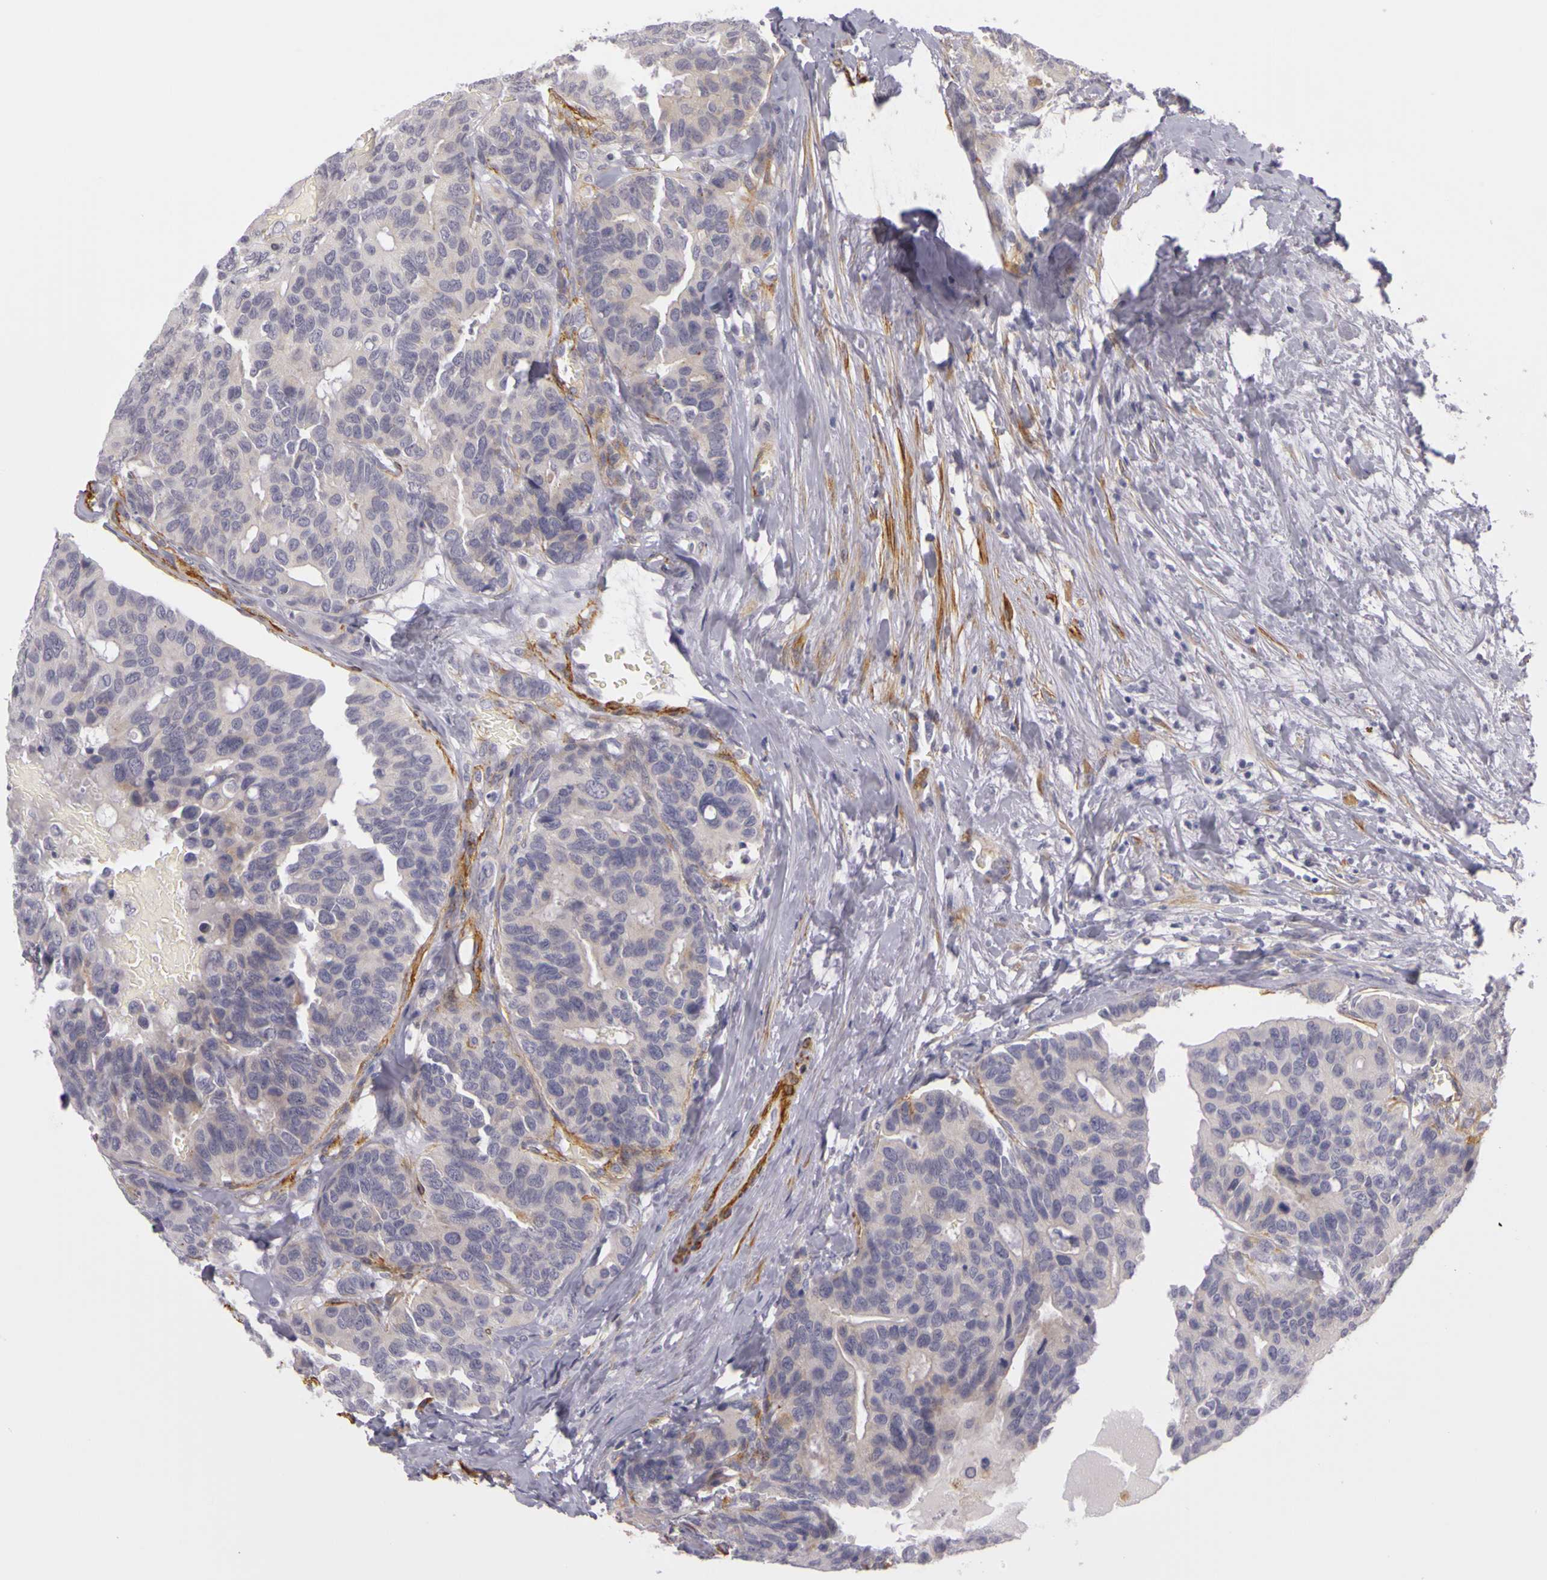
{"staining": {"intensity": "weak", "quantity": ">75%", "location": "cytoplasmic/membranous"}, "tissue": "breast cancer", "cell_type": "Tumor cells", "image_type": "cancer", "snomed": [{"axis": "morphology", "description": "Duct carcinoma"}, {"axis": "topography", "description": "Breast"}], "caption": "Immunohistochemical staining of breast intraductal carcinoma displays weak cytoplasmic/membranous protein positivity in about >75% of tumor cells. The protein is shown in brown color, while the nuclei are stained blue.", "gene": "CNTN2", "patient": {"sex": "female", "age": 69}}